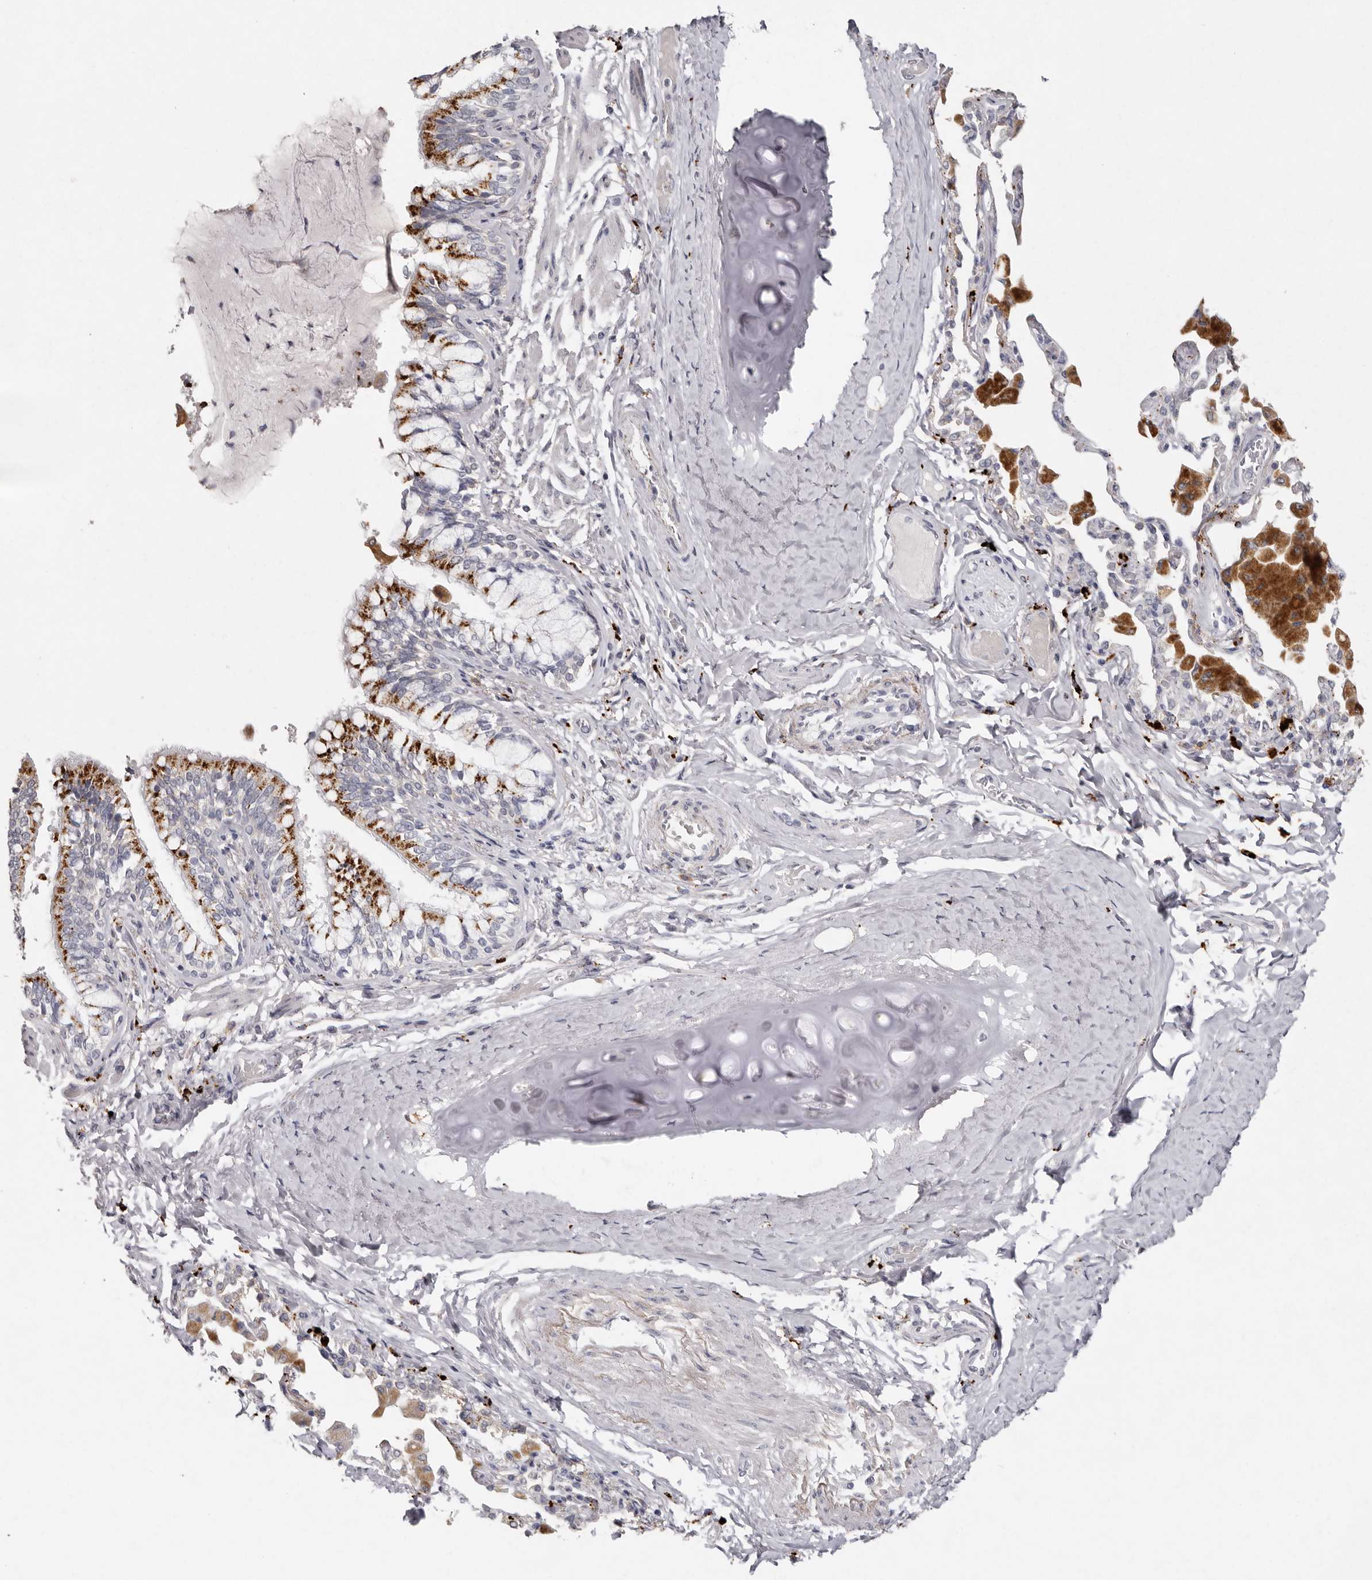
{"staining": {"intensity": "moderate", "quantity": "25%-75%", "location": "cytoplasmic/membranous"}, "tissue": "bronchus", "cell_type": "Respiratory epithelial cells", "image_type": "normal", "snomed": [{"axis": "morphology", "description": "Normal tissue, NOS"}, {"axis": "morphology", "description": "Inflammation, NOS"}, {"axis": "topography", "description": "Bronchus"}, {"axis": "topography", "description": "Lung"}], "caption": "The immunohistochemical stain shows moderate cytoplasmic/membranous positivity in respiratory epithelial cells of benign bronchus. The protein is stained brown, and the nuclei are stained in blue (DAB IHC with brightfield microscopy, high magnification).", "gene": "FAM185A", "patient": {"sex": "female", "age": 46}}